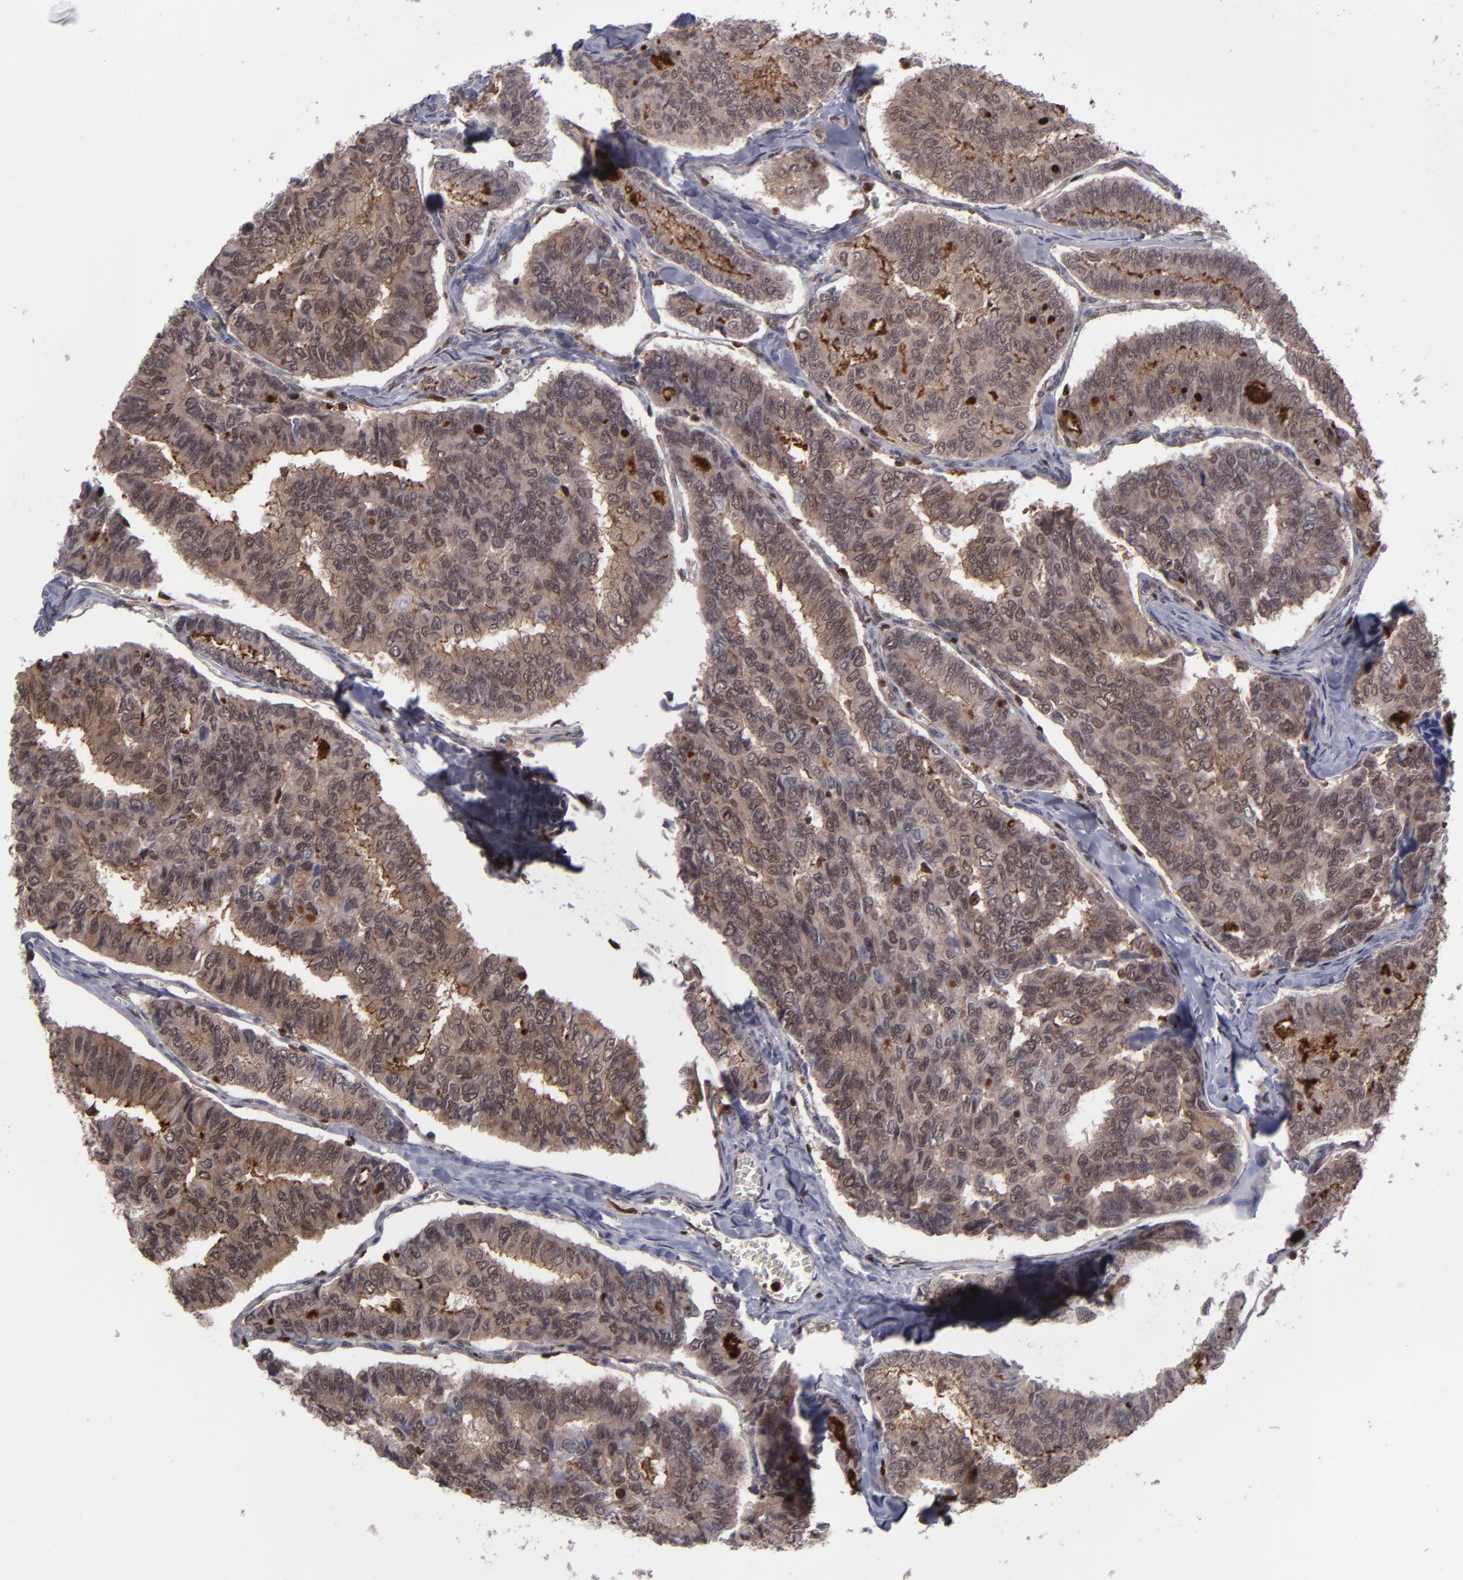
{"staining": {"intensity": "moderate", "quantity": ">75%", "location": "cytoplasmic/membranous,nuclear"}, "tissue": "thyroid cancer", "cell_type": "Tumor cells", "image_type": "cancer", "snomed": [{"axis": "morphology", "description": "Papillary adenocarcinoma, NOS"}, {"axis": "topography", "description": "Thyroid gland"}], "caption": "A micrograph of thyroid papillary adenocarcinoma stained for a protein demonstrates moderate cytoplasmic/membranous and nuclear brown staining in tumor cells.", "gene": "GRB2", "patient": {"sex": "female", "age": 35}}